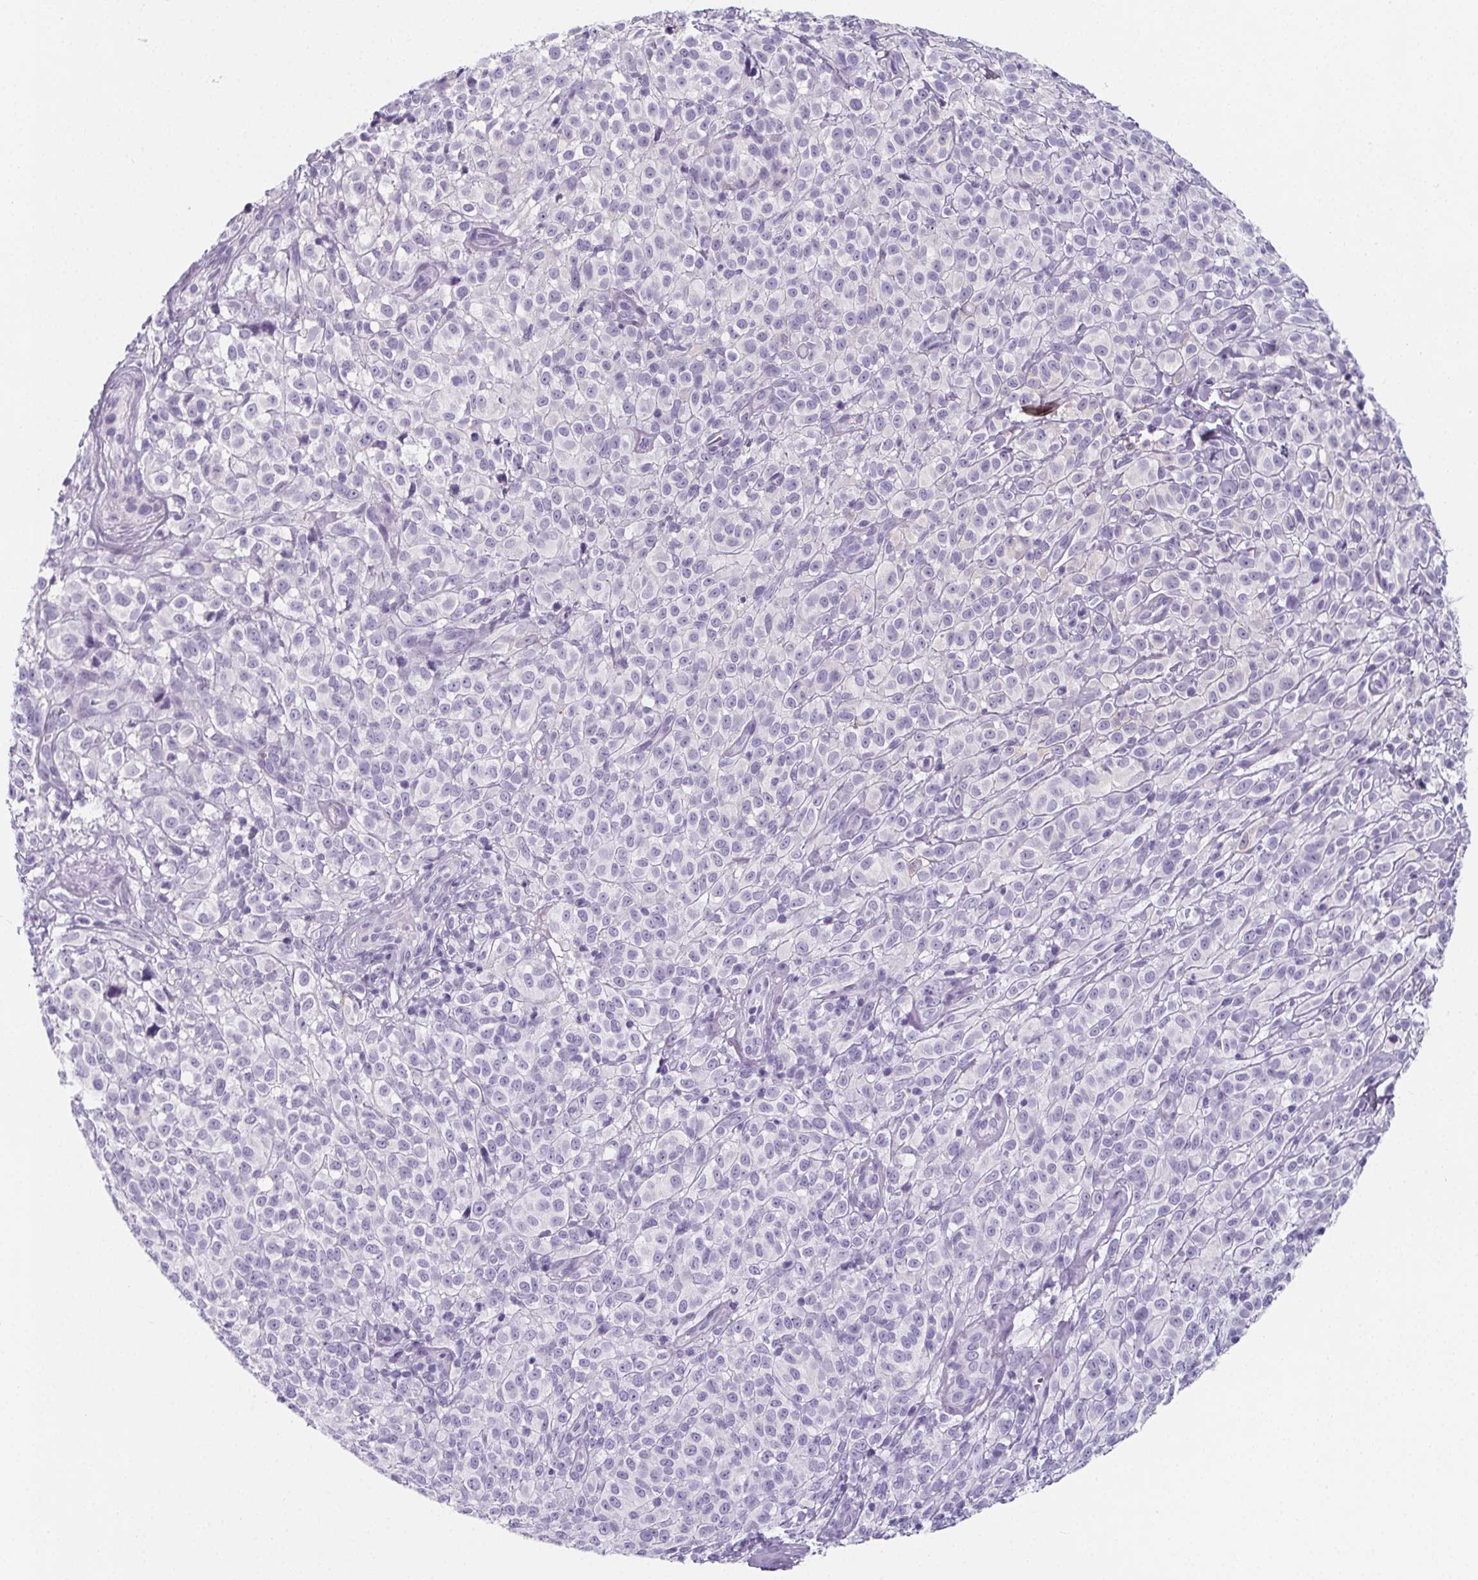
{"staining": {"intensity": "negative", "quantity": "none", "location": "none"}, "tissue": "melanoma", "cell_type": "Tumor cells", "image_type": "cancer", "snomed": [{"axis": "morphology", "description": "Malignant melanoma, NOS"}, {"axis": "topography", "description": "Skin"}], "caption": "Immunohistochemical staining of malignant melanoma demonstrates no significant positivity in tumor cells.", "gene": "ADRB1", "patient": {"sex": "male", "age": 85}}